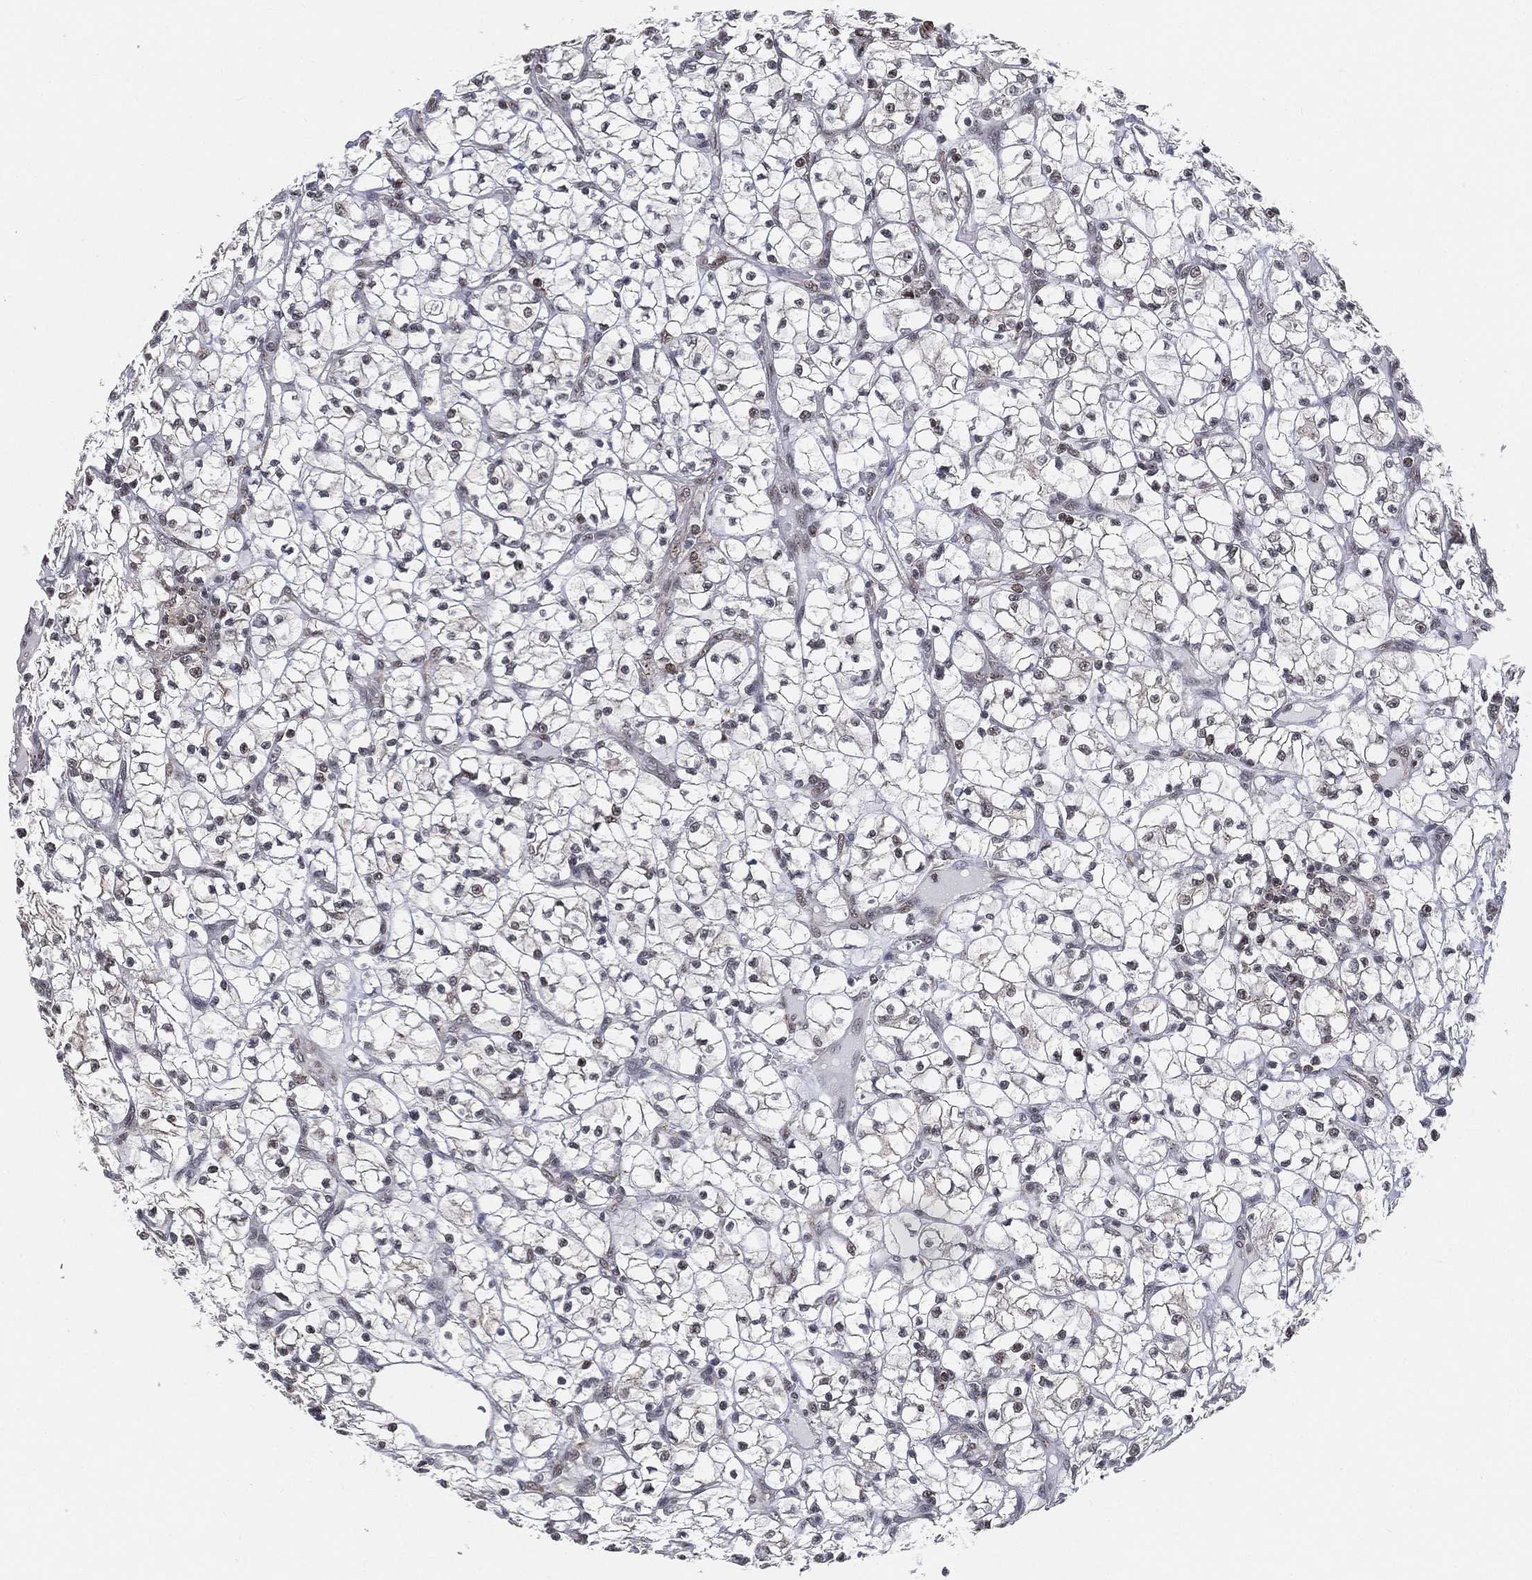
{"staining": {"intensity": "negative", "quantity": "none", "location": "none"}, "tissue": "renal cancer", "cell_type": "Tumor cells", "image_type": "cancer", "snomed": [{"axis": "morphology", "description": "Adenocarcinoma, NOS"}, {"axis": "topography", "description": "Kidney"}], "caption": "An immunohistochemistry (IHC) histopathology image of adenocarcinoma (renal) is shown. There is no staining in tumor cells of adenocarcinoma (renal).", "gene": "RSRC2", "patient": {"sex": "female", "age": 64}}